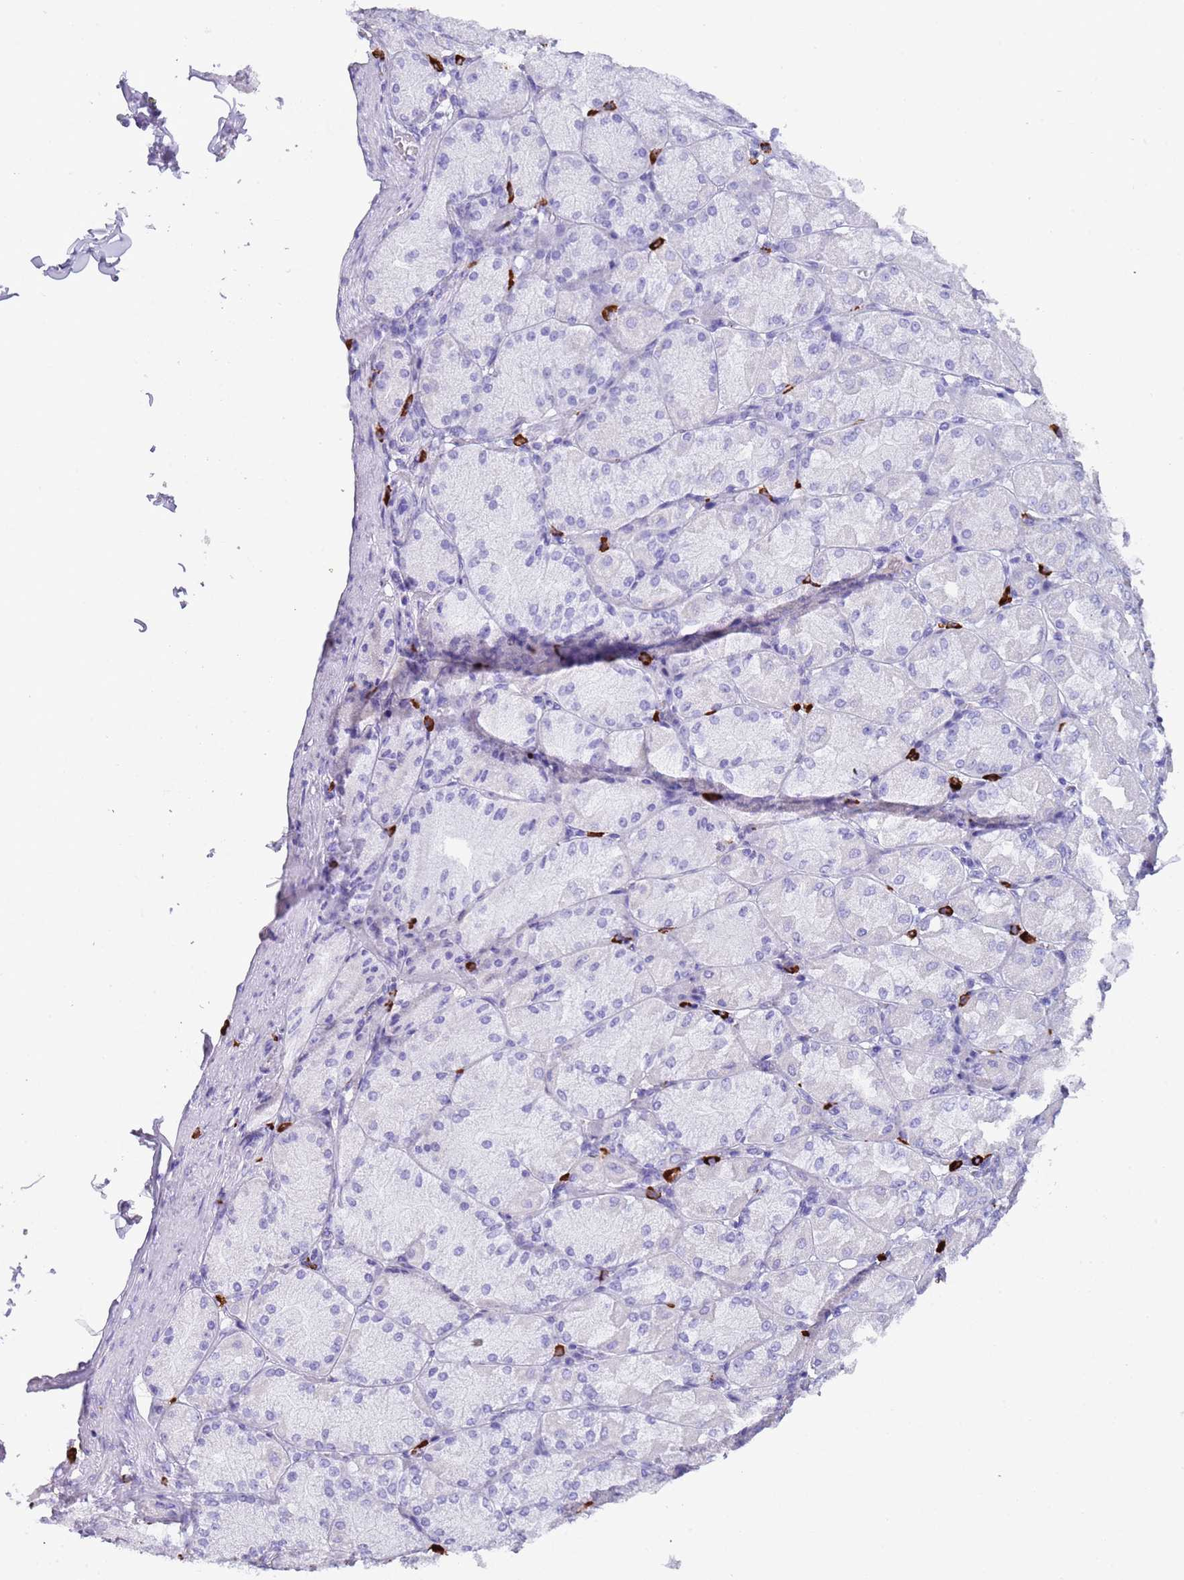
{"staining": {"intensity": "negative", "quantity": "none", "location": "none"}, "tissue": "stomach", "cell_type": "Glandular cells", "image_type": "normal", "snomed": [{"axis": "morphology", "description": "Normal tissue, NOS"}, {"axis": "topography", "description": "Stomach, upper"}], "caption": "This is an immunohistochemistry (IHC) image of normal stomach. There is no expression in glandular cells.", "gene": "MYADML2", "patient": {"sex": "female", "age": 56}}